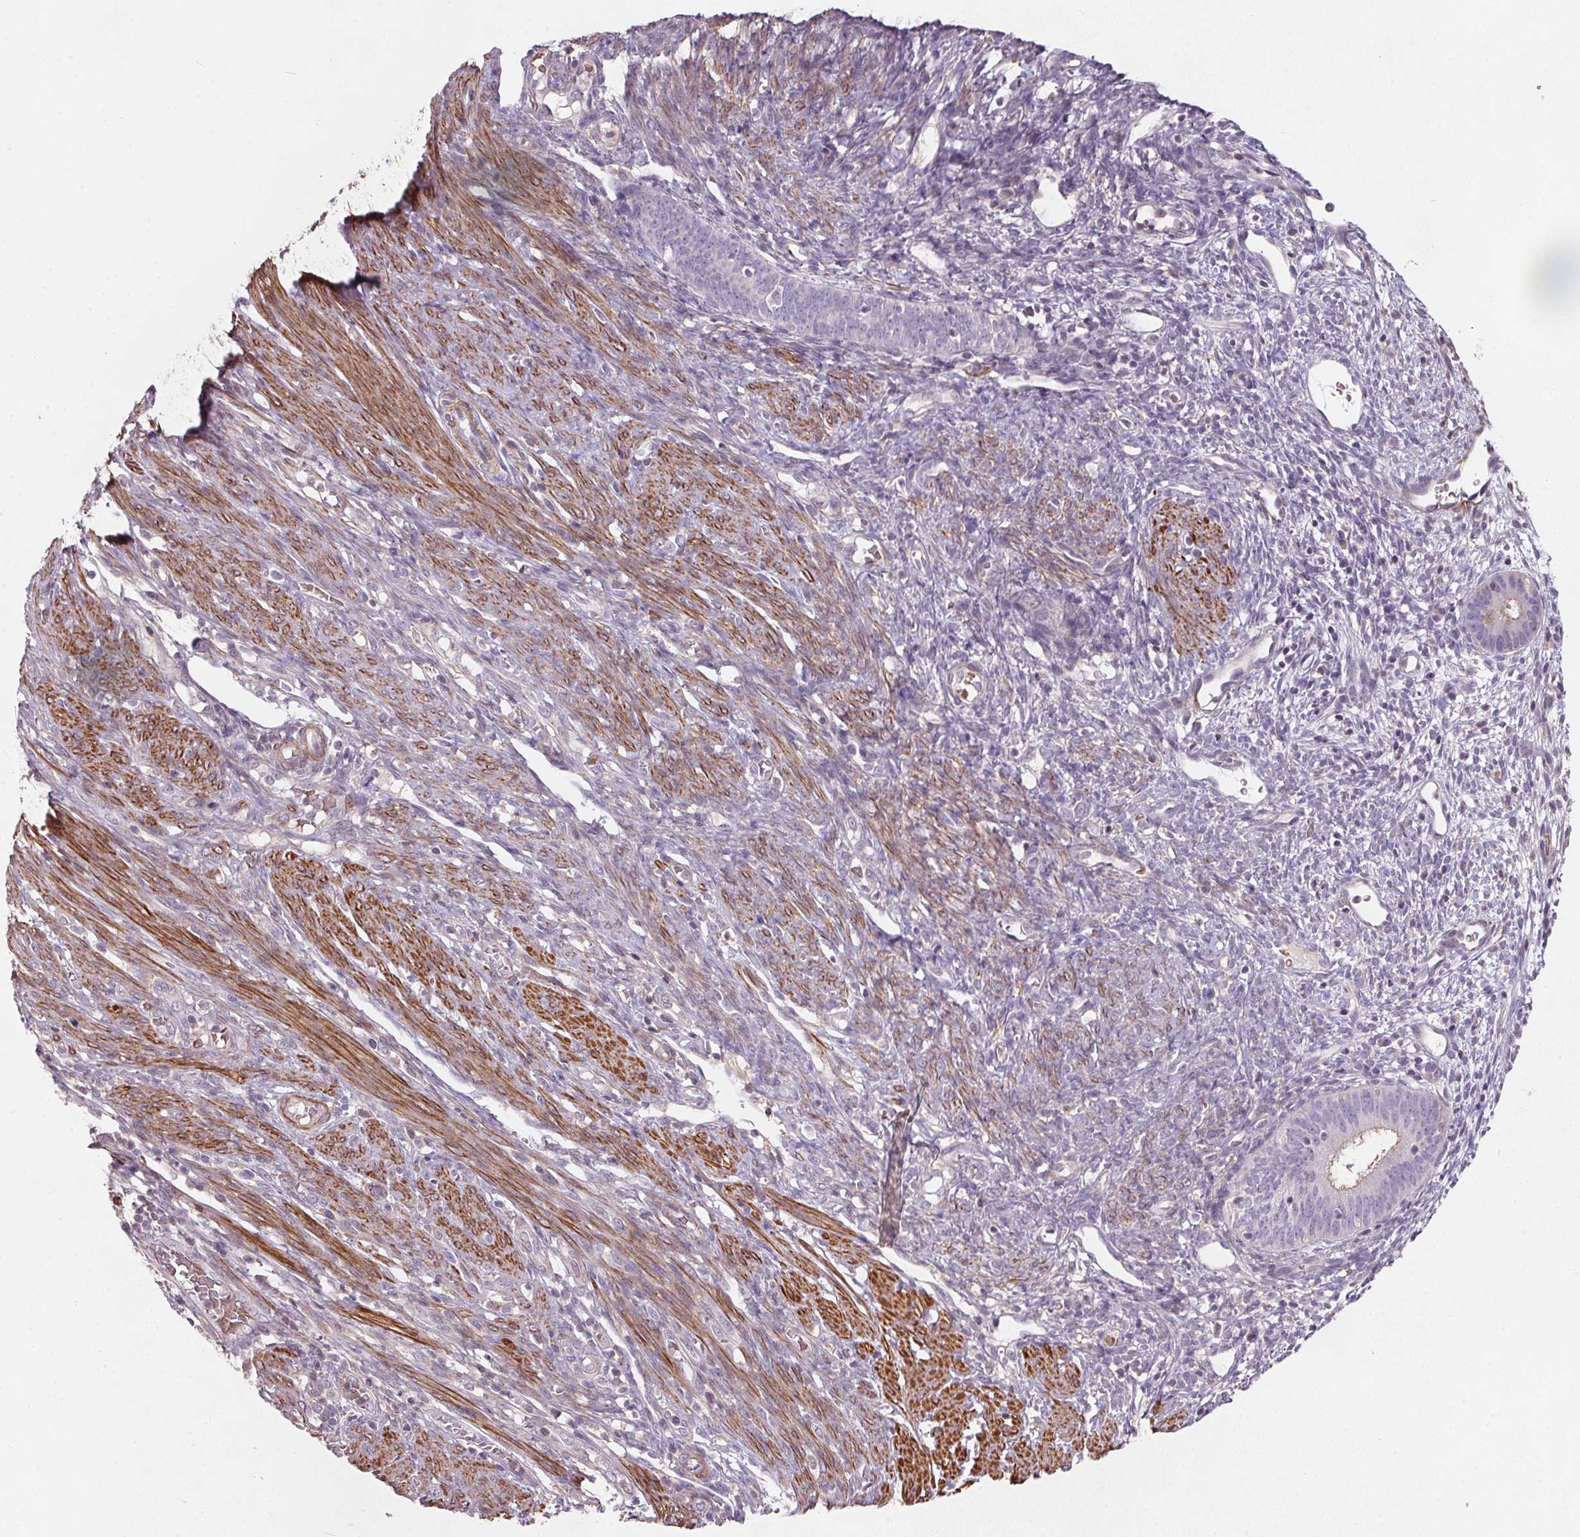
{"staining": {"intensity": "negative", "quantity": "none", "location": "none"}, "tissue": "endometrial cancer", "cell_type": "Tumor cells", "image_type": "cancer", "snomed": [{"axis": "morphology", "description": "Adenocarcinoma, NOS"}, {"axis": "topography", "description": "Endometrium"}], "caption": "The image demonstrates no staining of tumor cells in endometrial adenocarcinoma.", "gene": "KCNK15", "patient": {"sex": "female", "age": 51}}